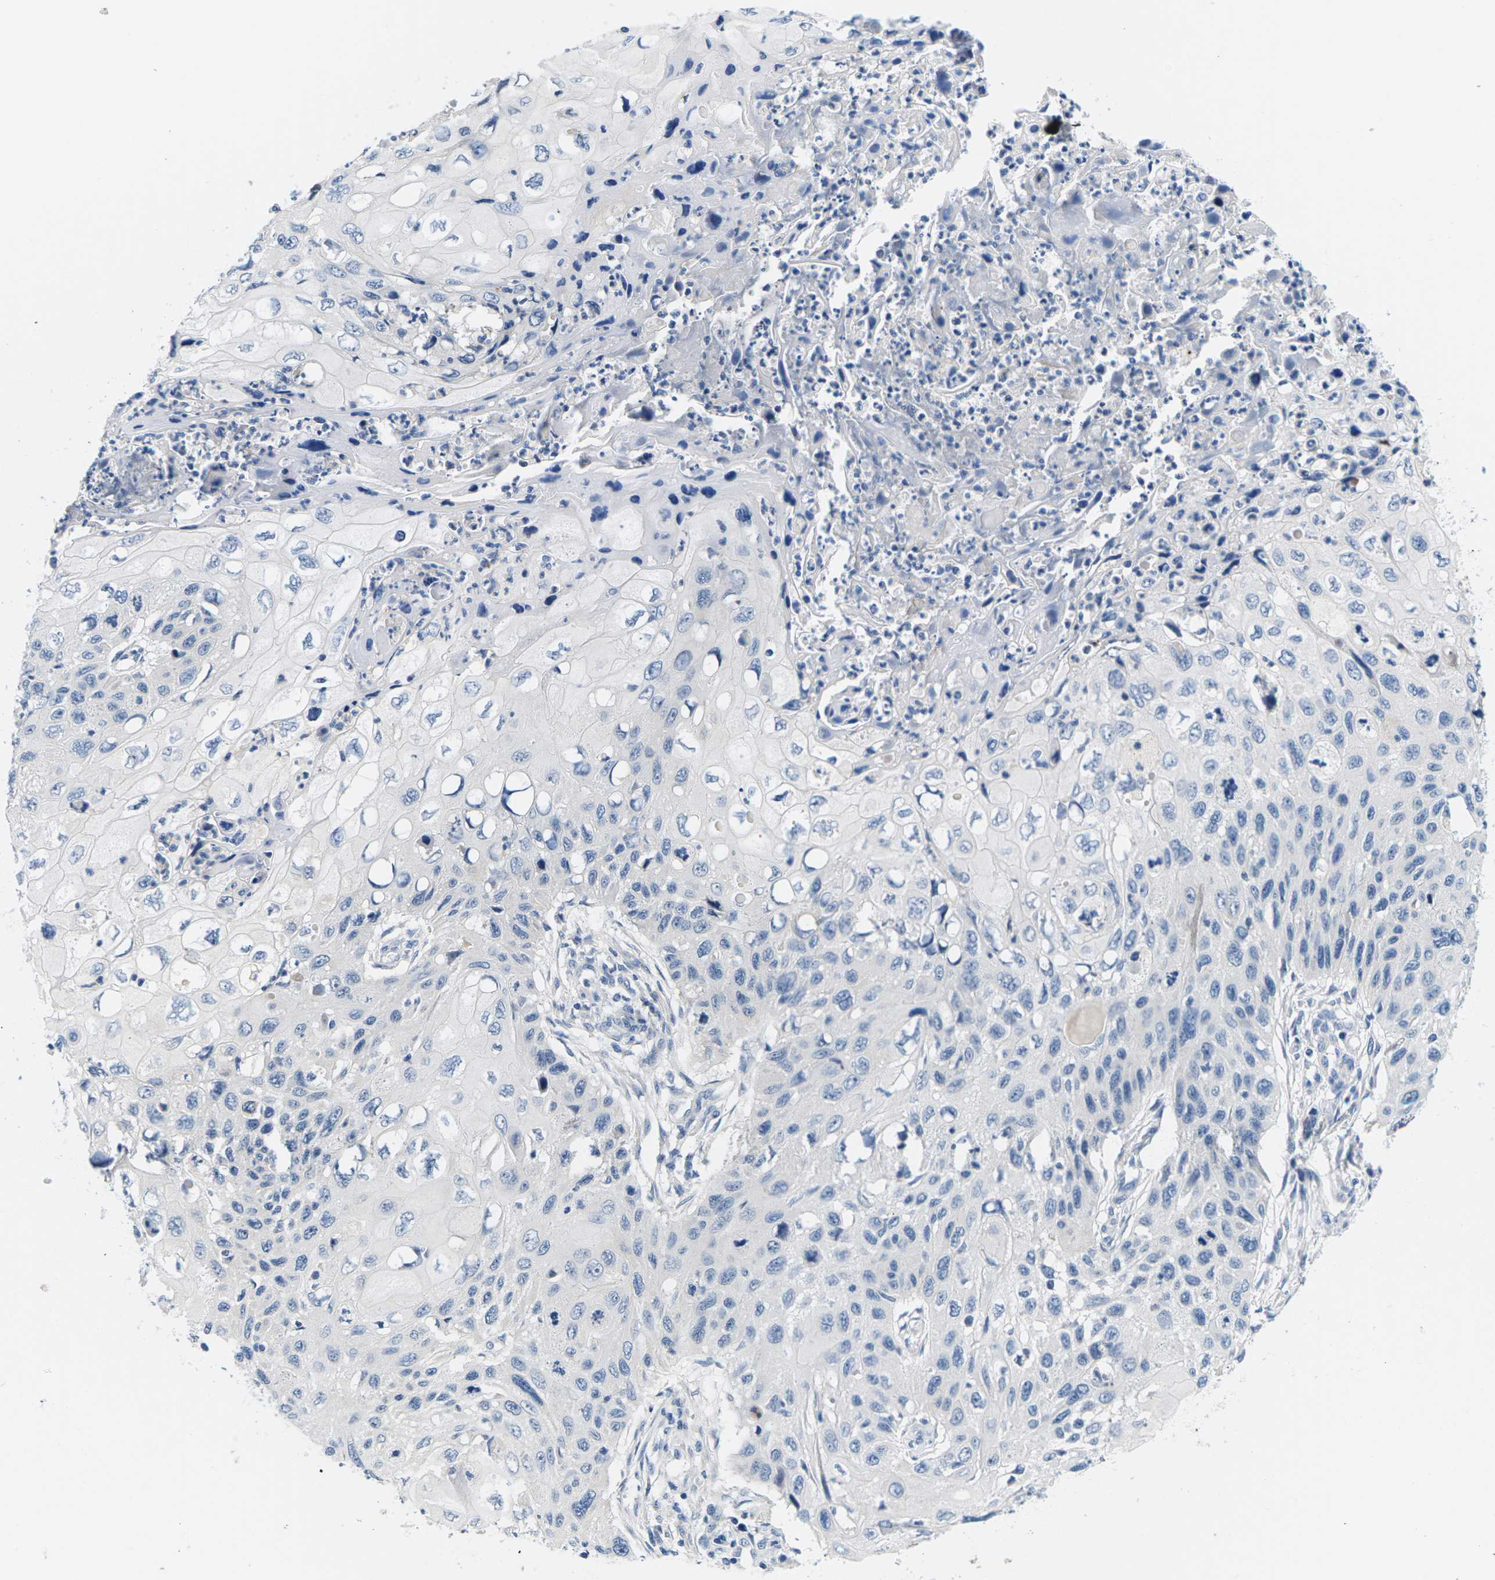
{"staining": {"intensity": "negative", "quantity": "none", "location": "none"}, "tissue": "cervical cancer", "cell_type": "Tumor cells", "image_type": "cancer", "snomed": [{"axis": "morphology", "description": "Squamous cell carcinoma, NOS"}, {"axis": "topography", "description": "Cervix"}], "caption": "The immunohistochemistry (IHC) image has no significant positivity in tumor cells of cervical squamous cell carcinoma tissue. (DAB immunohistochemistry (IHC) visualized using brightfield microscopy, high magnification).", "gene": "TSPAN2", "patient": {"sex": "female", "age": 70}}